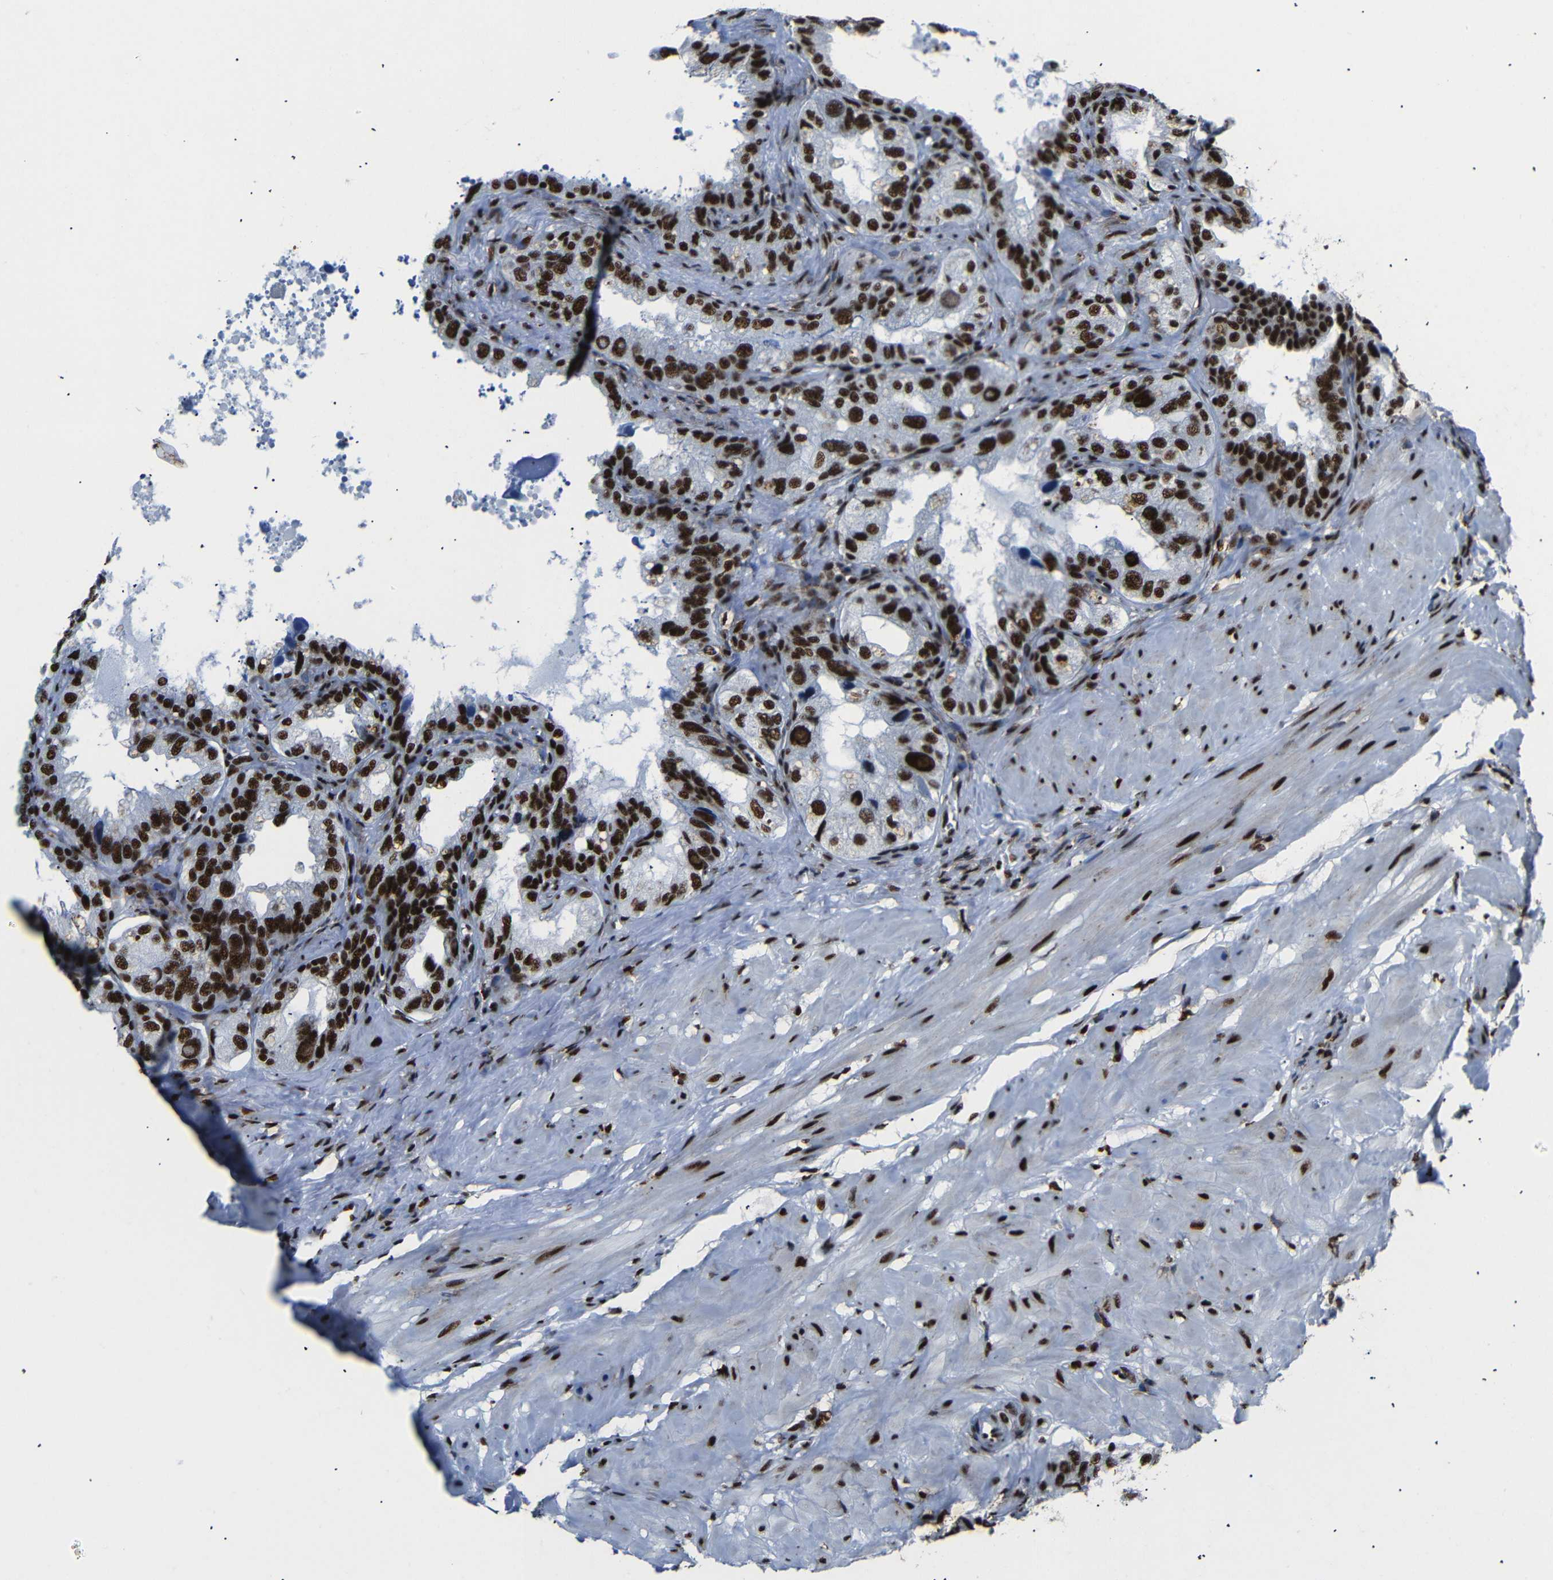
{"staining": {"intensity": "strong", "quantity": ">75%", "location": "nuclear"}, "tissue": "seminal vesicle", "cell_type": "Glandular cells", "image_type": "normal", "snomed": [{"axis": "morphology", "description": "Normal tissue, NOS"}, {"axis": "topography", "description": "Seminal veicle"}], "caption": "Approximately >75% of glandular cells in normal human seminal vesicle exhibit strong nuclear protein expression as visualized by brown immunohistochemical staining.", "gene": "SRSF1", "patient": {"sex": "male", "age": 68}}